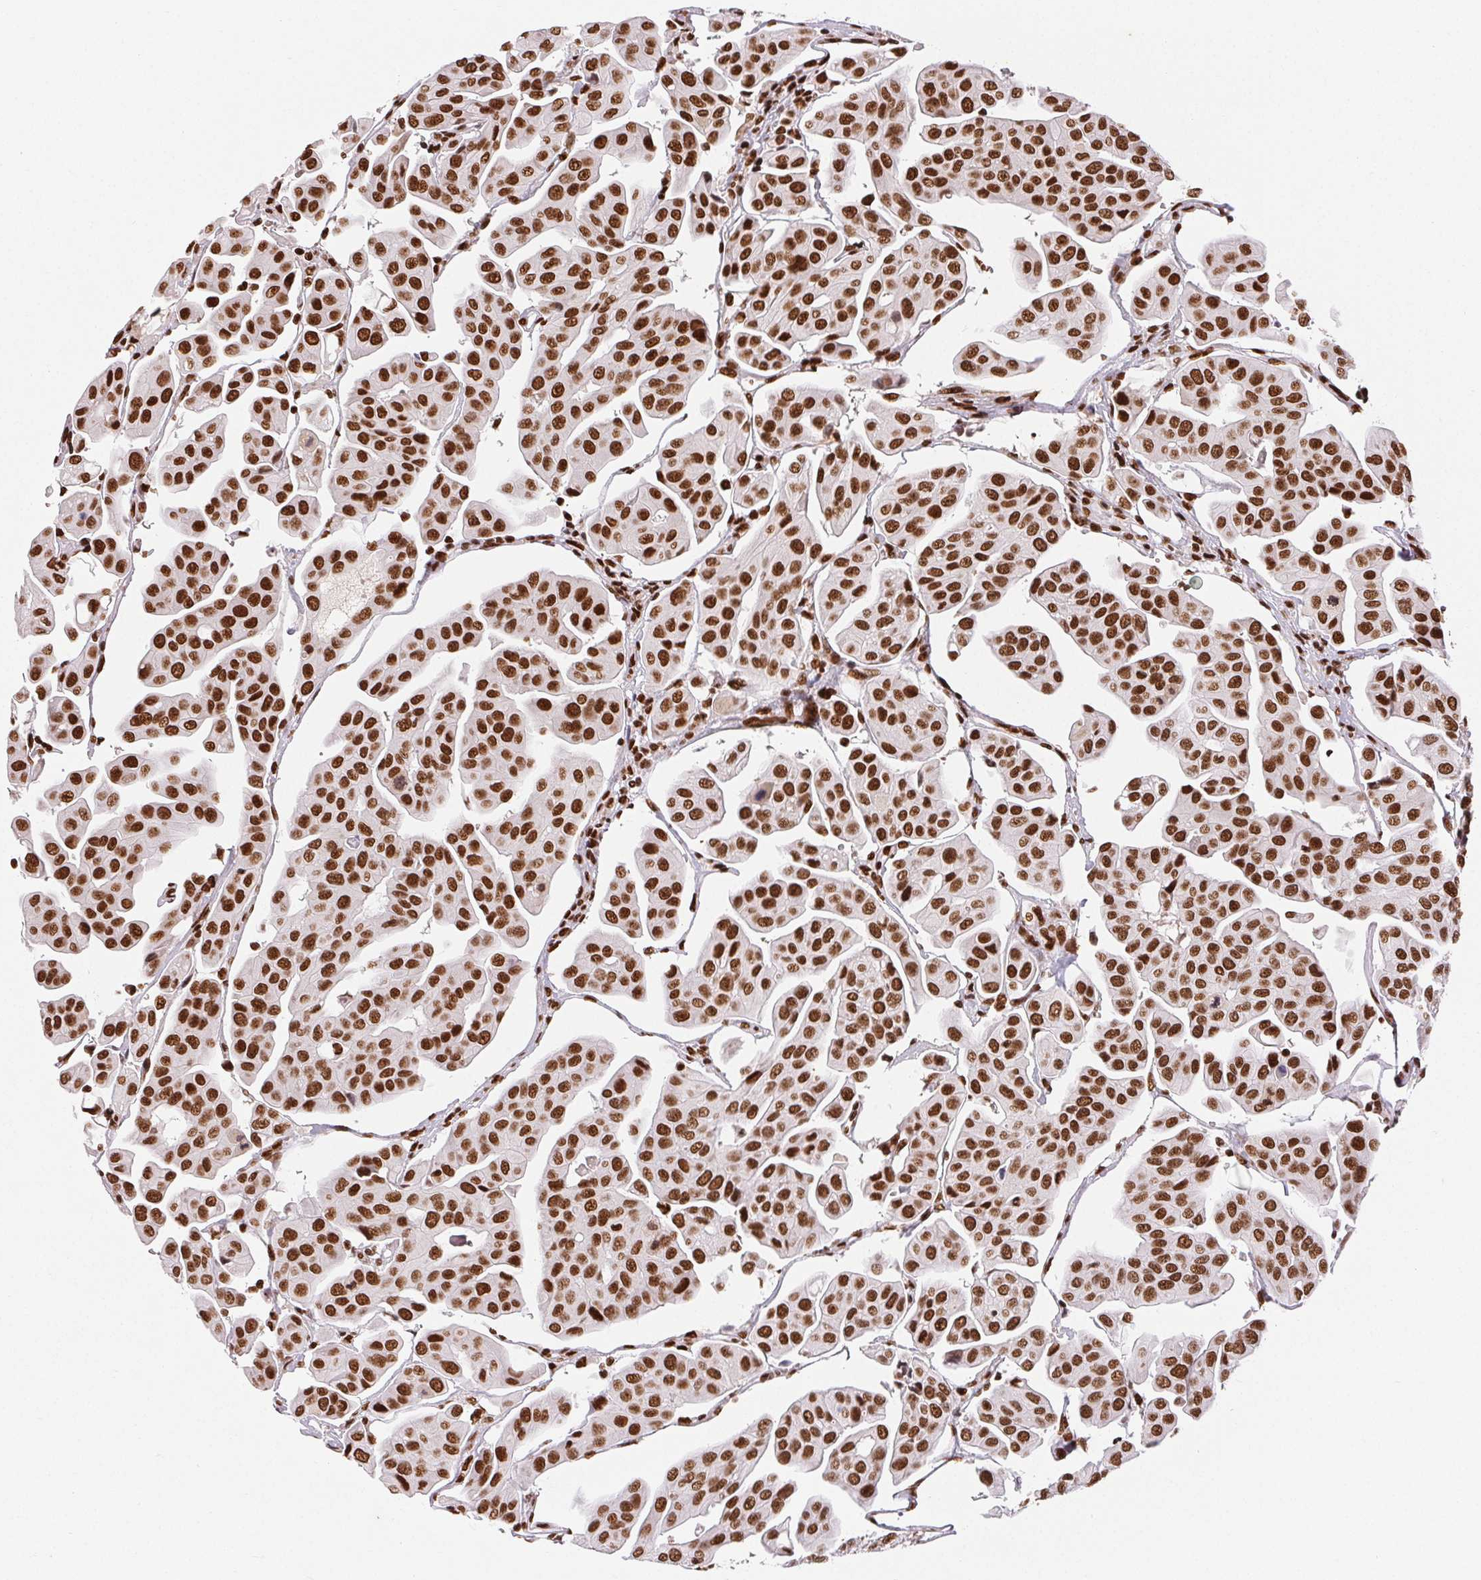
{"staining": {"intensity": "strong", "quantity": ">75%", "location": "nuclear"}, "tissue": "renal cancer", "cell_type": "Tumor cells", "image_type": "cancer", "snomed": [{"axis": "morphology", "description": "Adenocarcinoma, NOS"}, {"axis": "topography", "description": "Urinary bladder"}], "caption": "This micrograph reveals IHC staining of adenocarcinoma (renal), with high strong nuclear positivity in about >75% of tumor cells.", "gene": "ZNF80", "patient": {"sex": "male", "age": 61}}